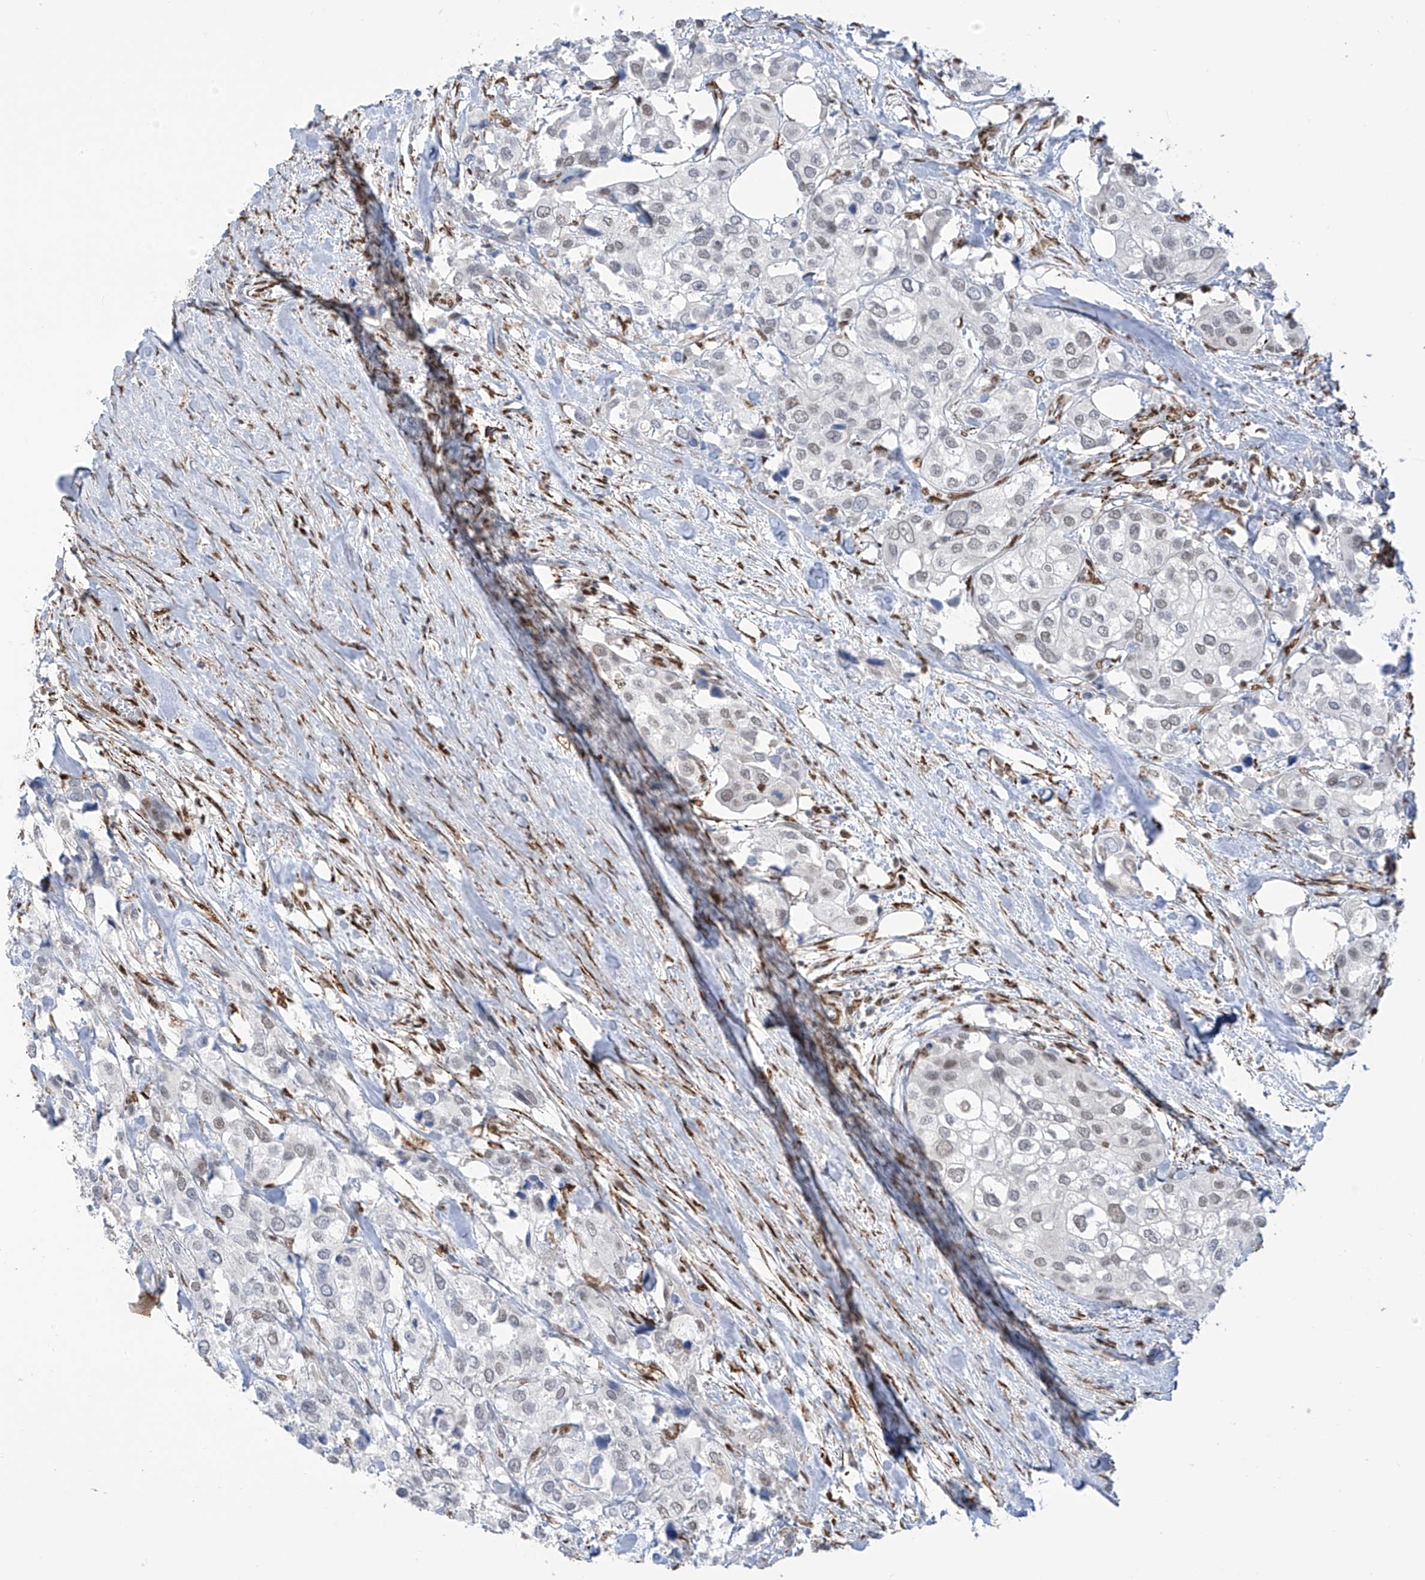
{"staining": {"intensity": "weak", "quantity": "<25%", "location": "nuclear"}, "tissue": "urothelial cancer", "cell_type": "Tumor cells", "image_type": "cancer", "snomed": [{"axis": "morphology", "description": "Urothelial carcinoma, High grade"}, {"axis": "topography", "description": "Urinary bladder"}], "caption": "The micrograph reveals no significant positivity in tumor cells of high-grade urothelial carcinoma.", "gene": "PM20D2", "patient": {"sex": "male", "age": 64}}